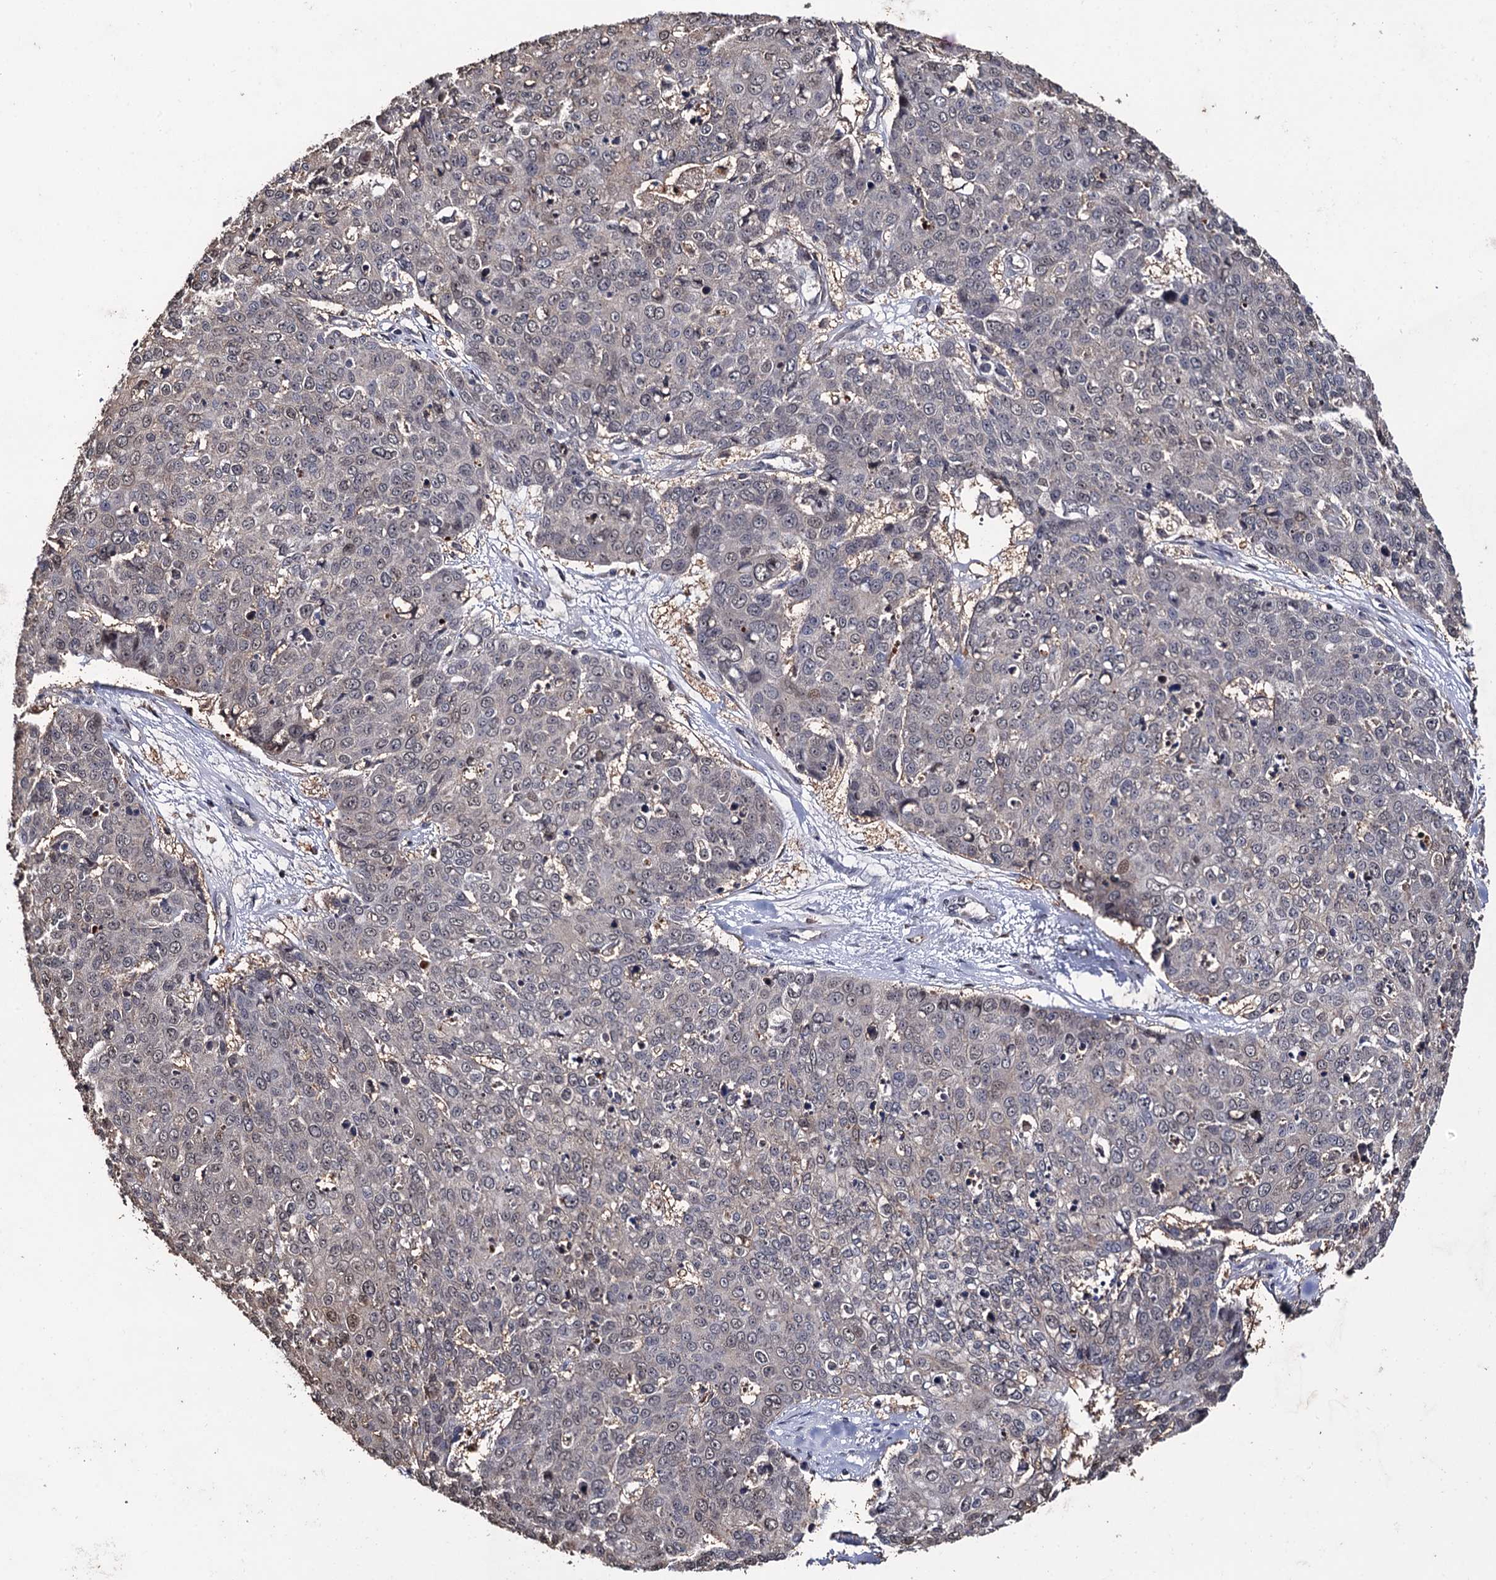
{"staining": {"intensity": "weak", "quantity": "<25%", "location": "nuclear"}, "tissue": "skin cancer", "cell_type": "Tumor cells", "image_type": "cancer", "snomed": [{"axis": "morphology", "description": "Squamous cell carcinoma, NOS"}, {"axis": "topography", "description": "Skin"}], "caption": "Immunohistochemistry micrograph of human skin cancer stained for a protein (brown), which reveals no positivity in tumor cells.", "gene": "LRRC63", "patient": {"sex": "male", "age": 71}}